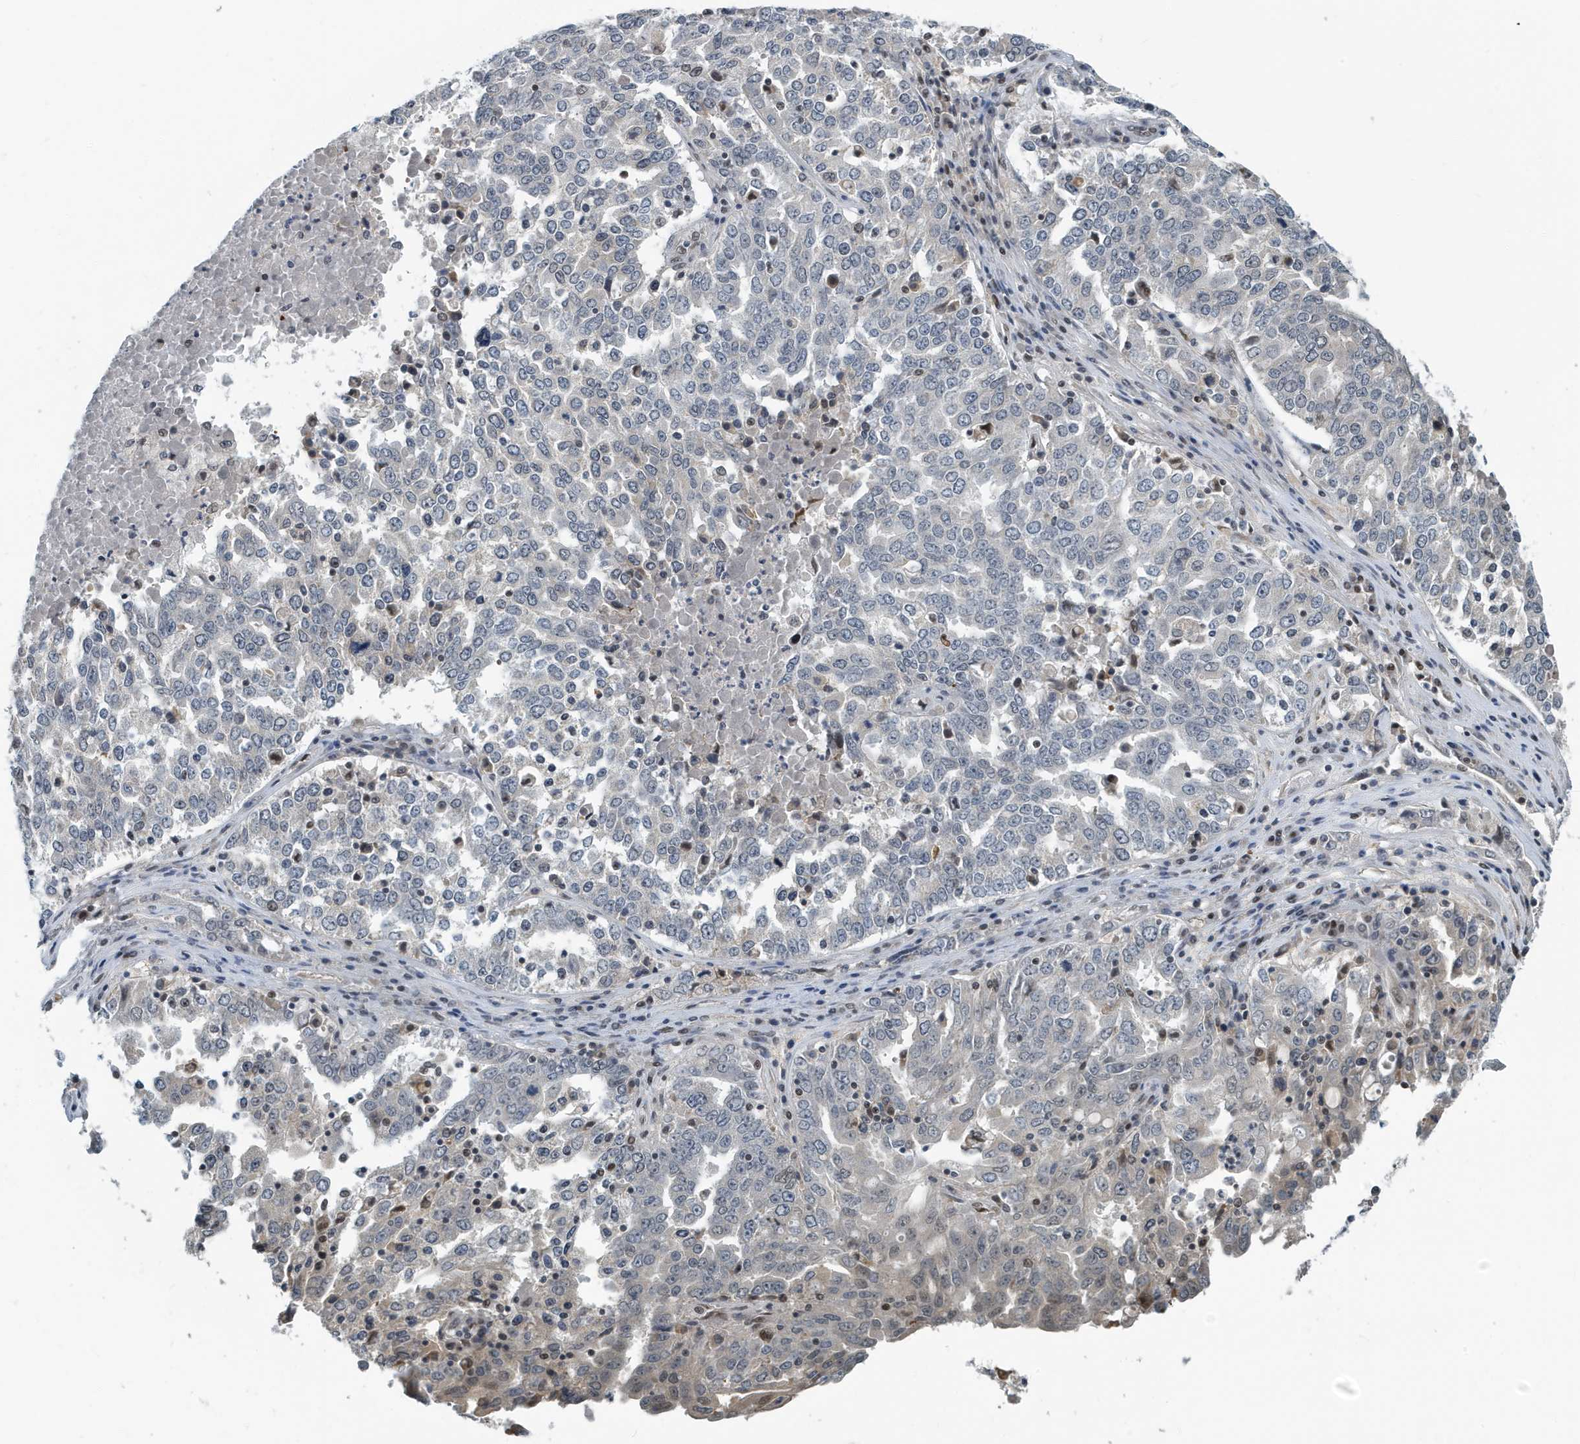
{"staining": {"intensity": "negative", "quantity": "none", "location": "none"}, "tissue": "ovarian cancer", "cell_type": "Tumor cells", "image_type": "cancer", "snomed": [{"axis": "morphology", "description": "Carcinoma, endometroid"}, {"axis": "topography", "description": "Ovary"}], "caption": "Histopathology image shows no significant protein positivity in tumor cells of endometroid carcinoma (ovarian).", "gene": "KIF15", "patient": {"sex": "female", "age": 62}}